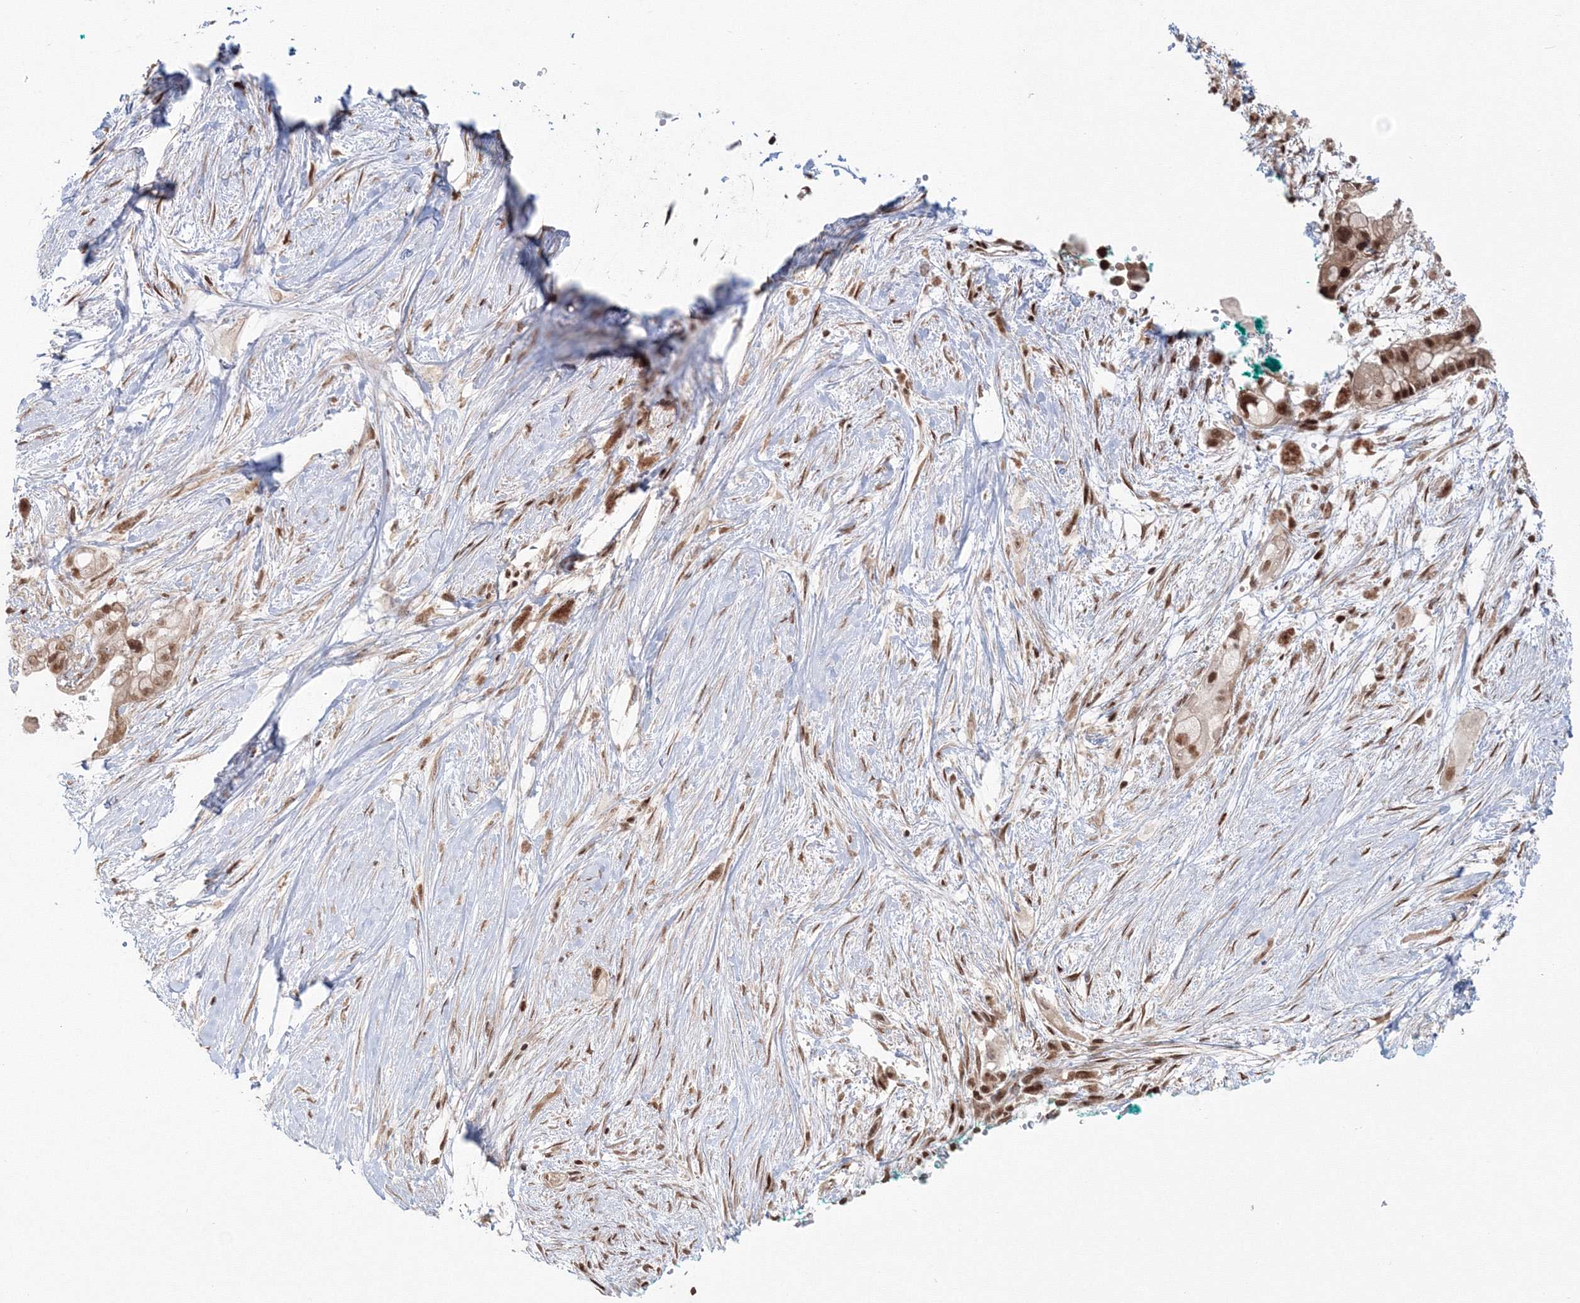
{"staining": {"intensity": "moderate", "quantity": ">75%", "location": "nuclear"}, "tissue": "pancreatic cancer", "cell_type": "Tumor cells", "image_type": "cancer", "snomed": [{"axis": "morphology", "description": "Adenocarcinoma, NOS"}, {"axis": "topography", "description": "Pancreas"}], "caption": "Immunohistochemistry (DAB (3,3'-diaminobenzidine)) staining of pancreatic cancer (adenocarcinoma) displays moderate nuclear protein expression in approximately >75% of tumor cells.", "gene": "KIF20A", "patient": {"sex": "male", "age": 53}}